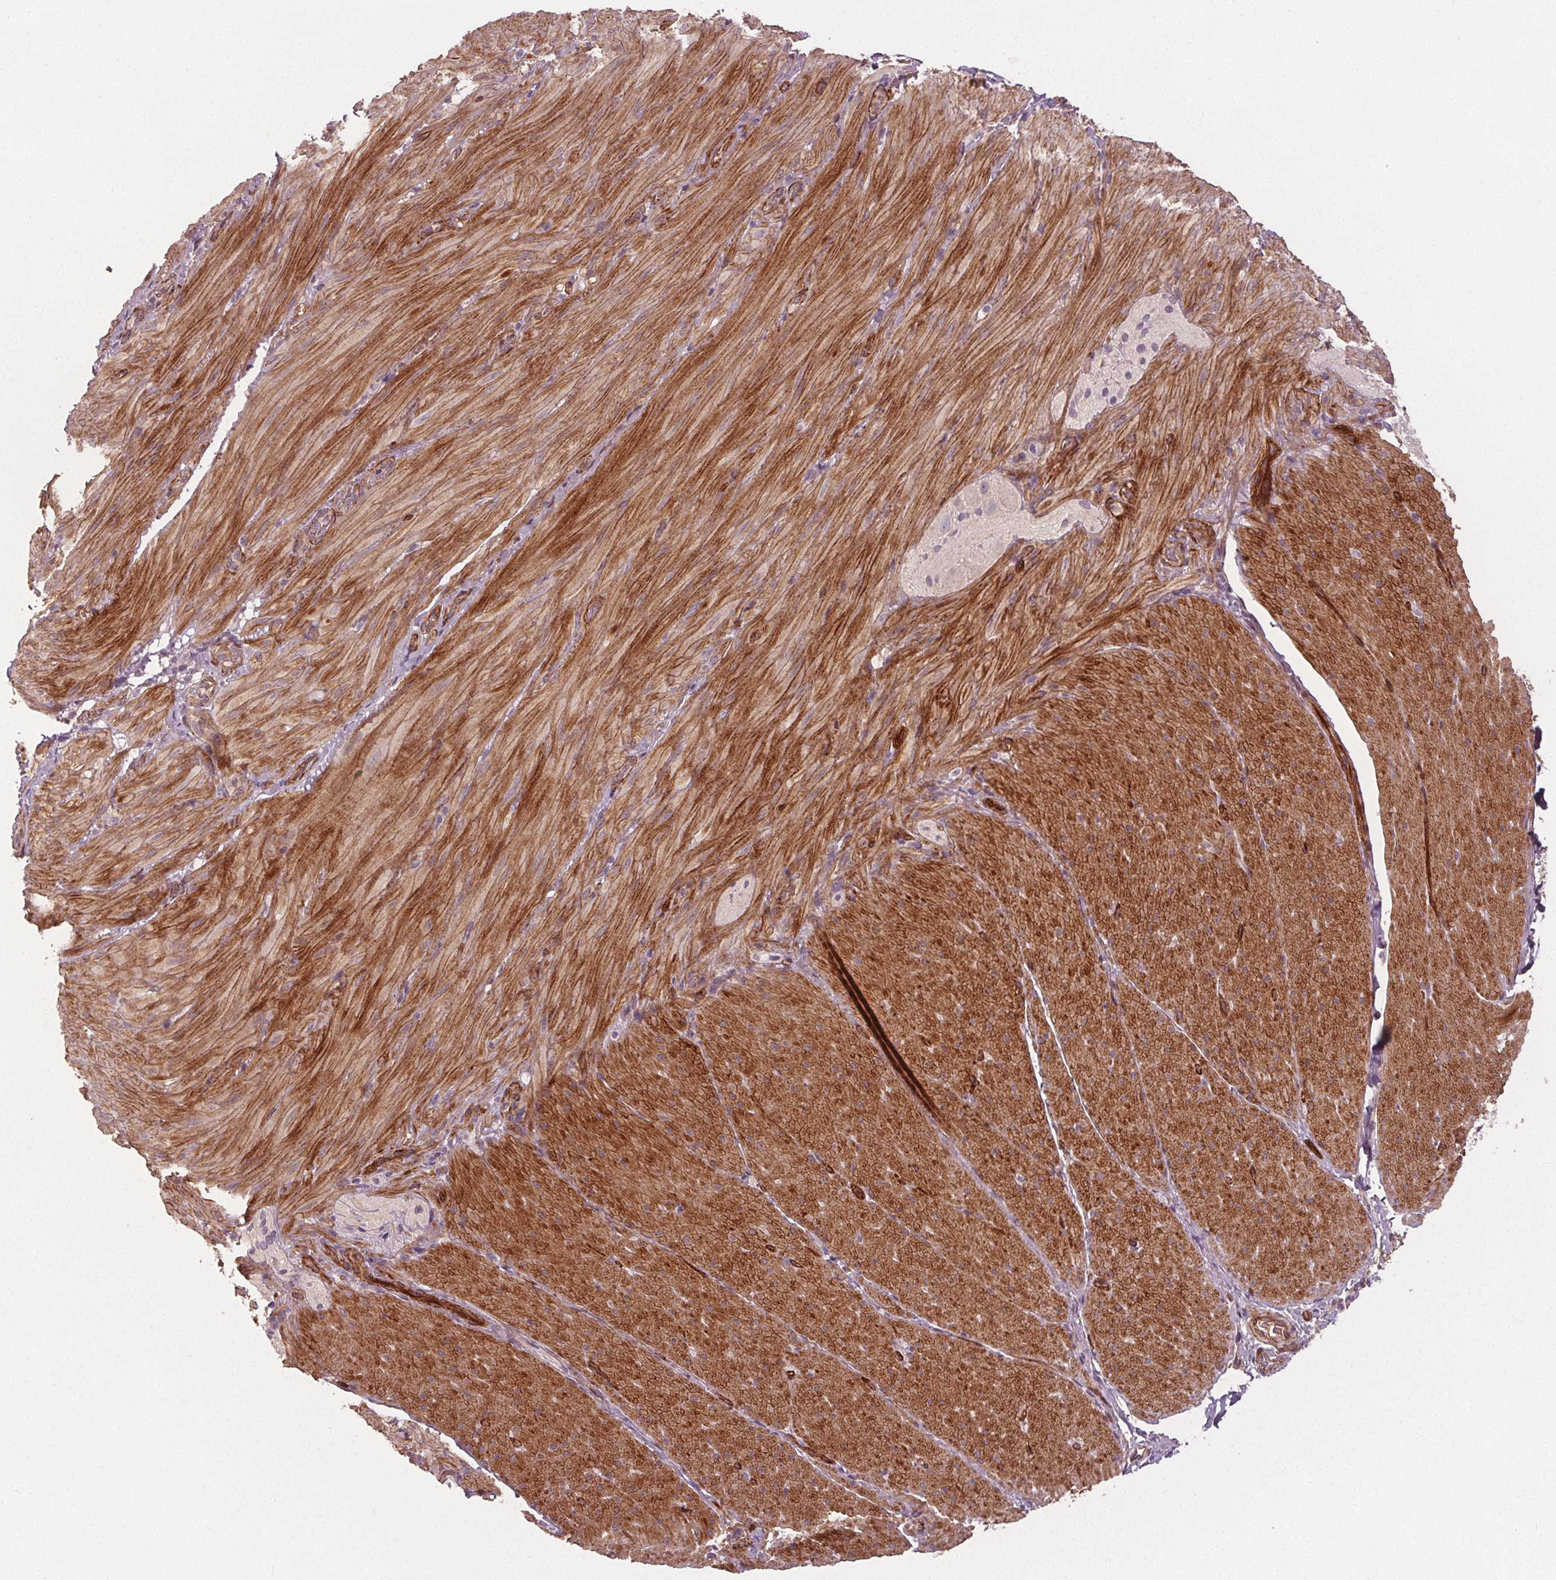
{"staining": {"intensity": "moderate", "quantity": "25%-75%", "location": "cytoplasmic/membranous"}, "tissue": "smooth muscle", "cell_type": "Smooth muscle cells", "image_type": "normal", "snomed": [{"axis": "morphology", "description": "Normal tissue, NOS"}, {"axis": "topography", "description": "Smooth muscle"}, {"axis": "topography", "description": "Colon"}], "caption": "Protein staining demonstrates moderate cytoplasmic/membranous expression in about 25%-75% of smooth muscle cells in benign smooth muscle.", "gene": "PDGFD", "patient": {"sex": "male", "age": 73}}